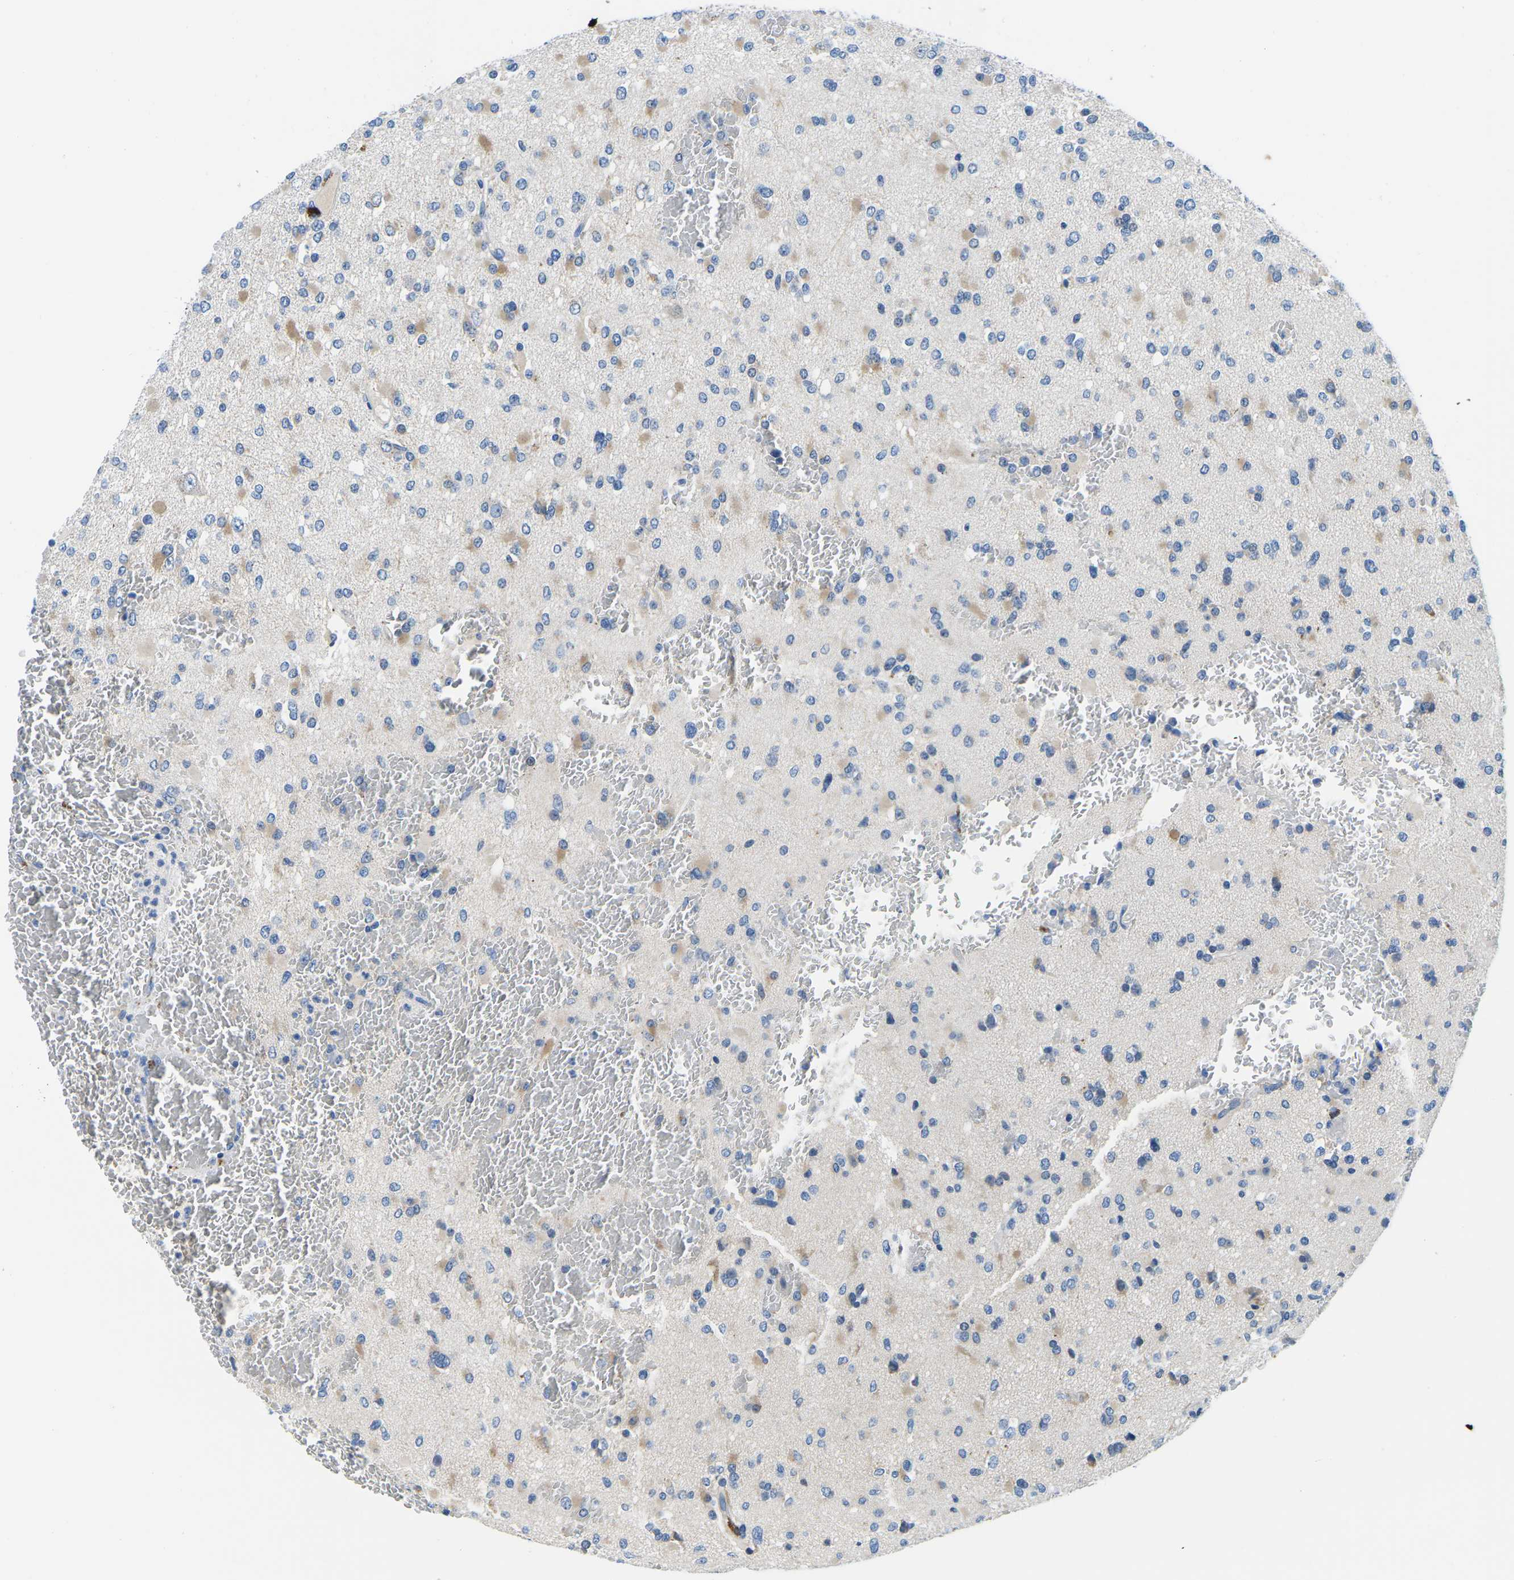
{"staining": {"intensity": "weak", "quantity": "<25%", "location": "cytoplasmic/membranous"}, "tissue": "glioma", "cell_type": "Tumor cells", "image_type": "cancer", "snomed": [{"axis": "morphology", "description": "Glioma, malignant, Low grade"}, {"axis": "topography", "description": "Brain"}], "caption": "The immunohistochemistry (IHC) micrograph has no significant positivity in tumor cells of malignant low-grade glioma tissue.", "gene": "TM6SF1", "patient": {"sex": "female", "age": 22}}